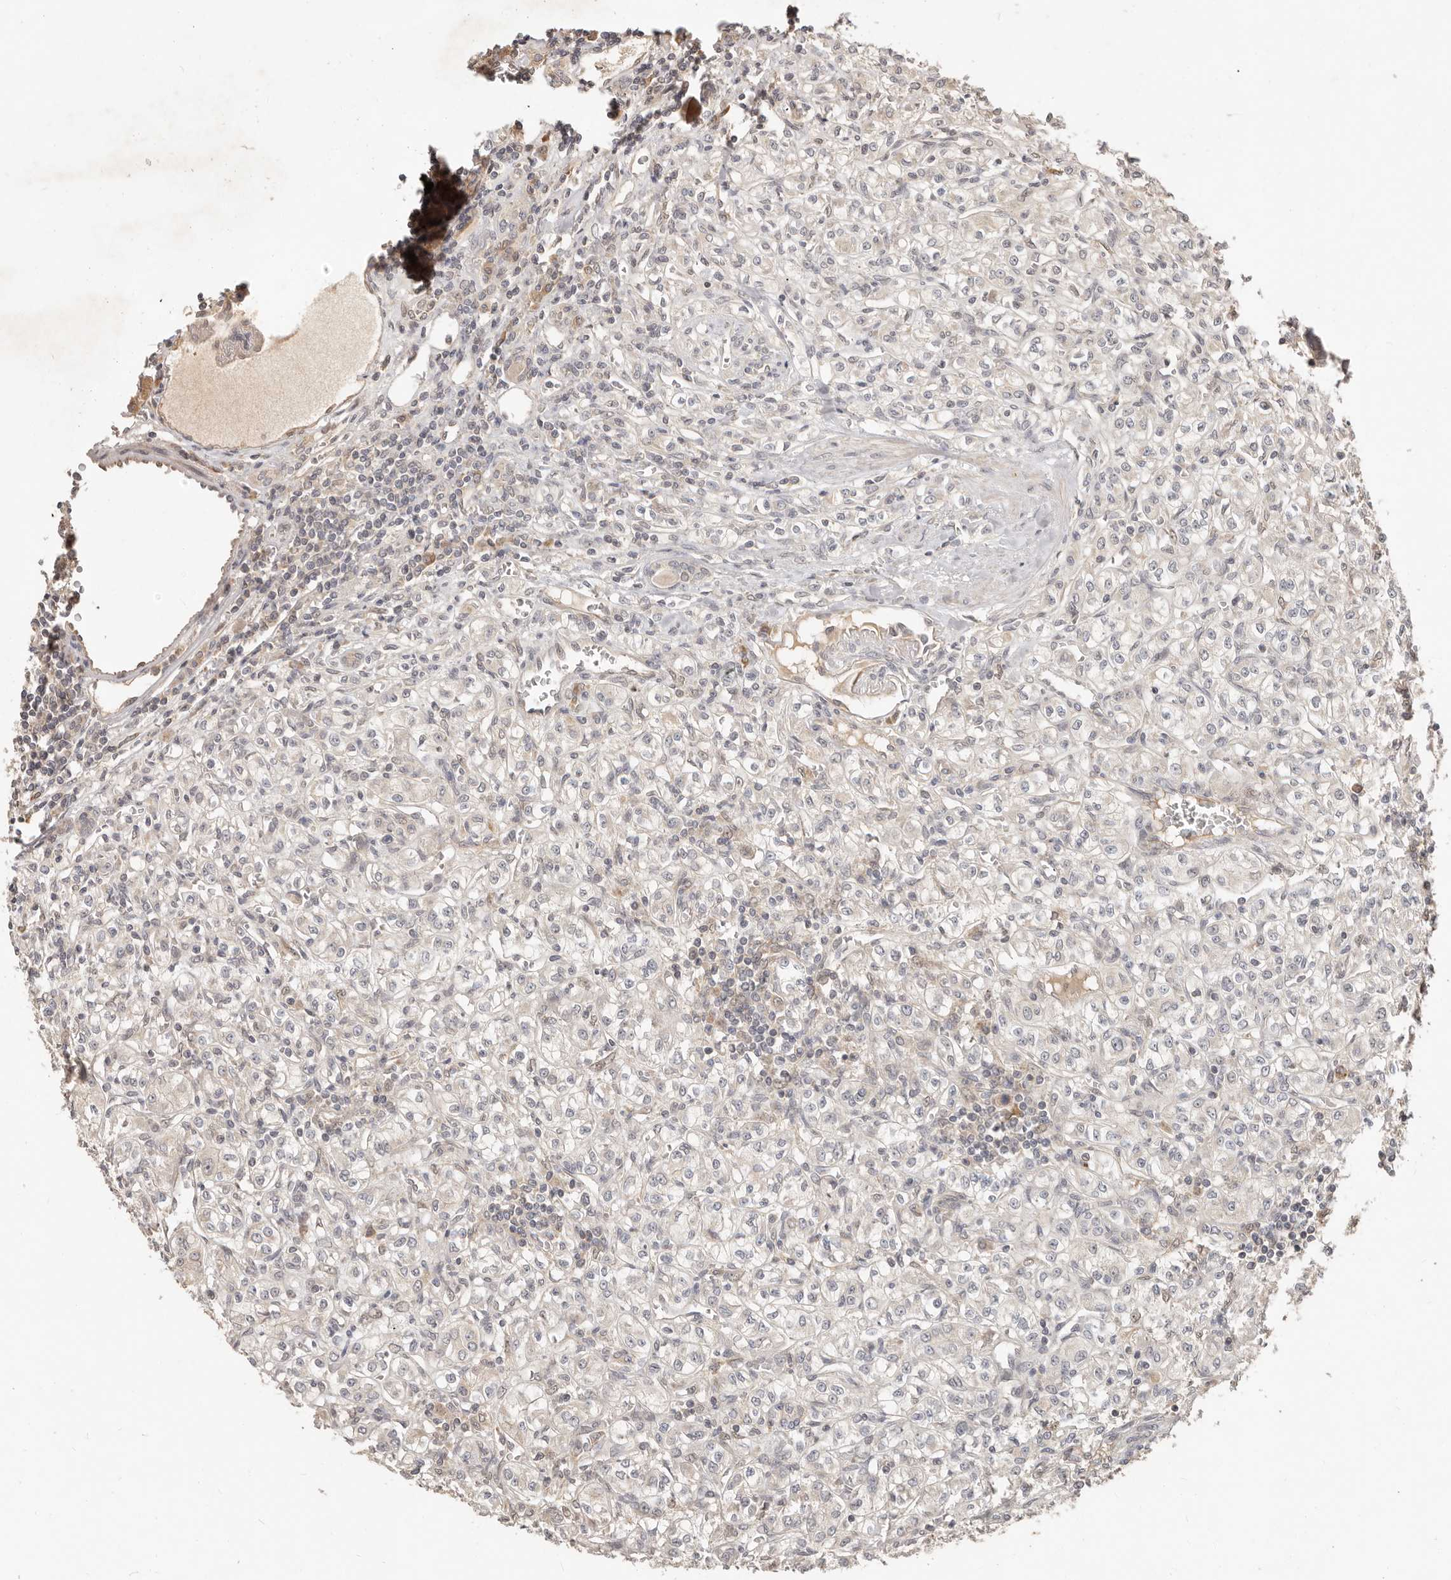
{"staining": {"intensity": "negative", "quantity": "none", "location": "none"}, "tissue": "renal cancer", "cell_type": "Tumor cells", "image_type": "cancer", "snomed": [{"axis": "morphology", "description": "Adenocarcinoma, NOS"}, {"axis": "topography", "description": "Kidney"}], "caption": "A high-resolution histopathology image shows IHC staining of adenocarcinoma (renal), which displays no significant positivity in tumor cells.", "gene": "MTFR2", "patient": {"sex": "male", "age": 77}}